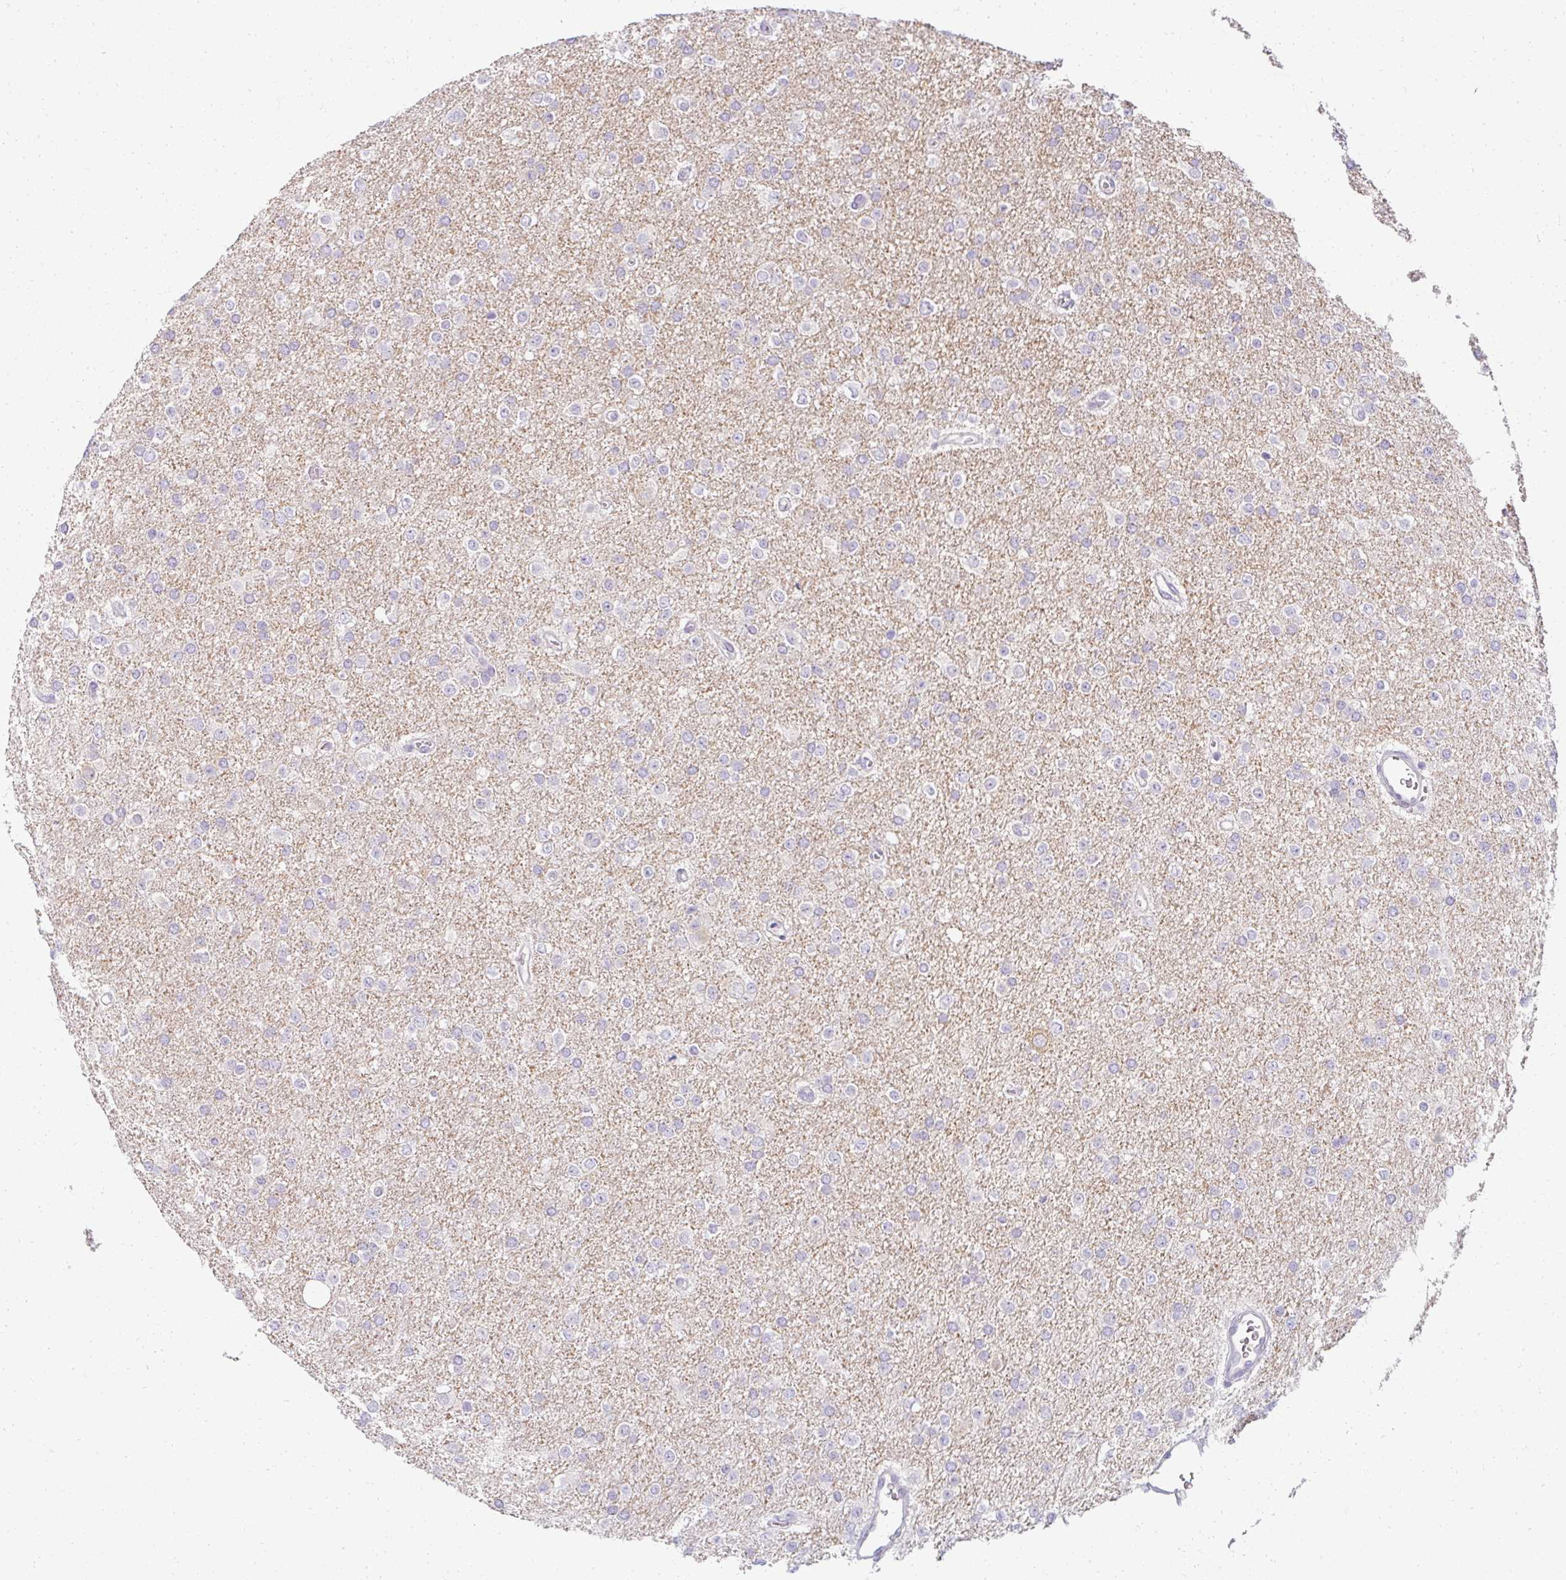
{"staining": {"intensity": "negative", "quantity": "none", "location": "none"}, "tissue": "glioma", "cell_type": "Tumor cells", "image_type": "cancer", "snomed": [{"axis": "morphology", "description": "Glioma, malignant, Low grade"}, {"axis": "topography", "description": "Brain"}], "caption": "High magnification brightfield microscopy of glioma stained with DAB (3,3'-diaminobenzidine) (brown) and counterstained with hematoxylin (blue): tumor cells show no significant expression.", "gene": "PPFIA4", "patient": {"sex": "female", "age": 34}}